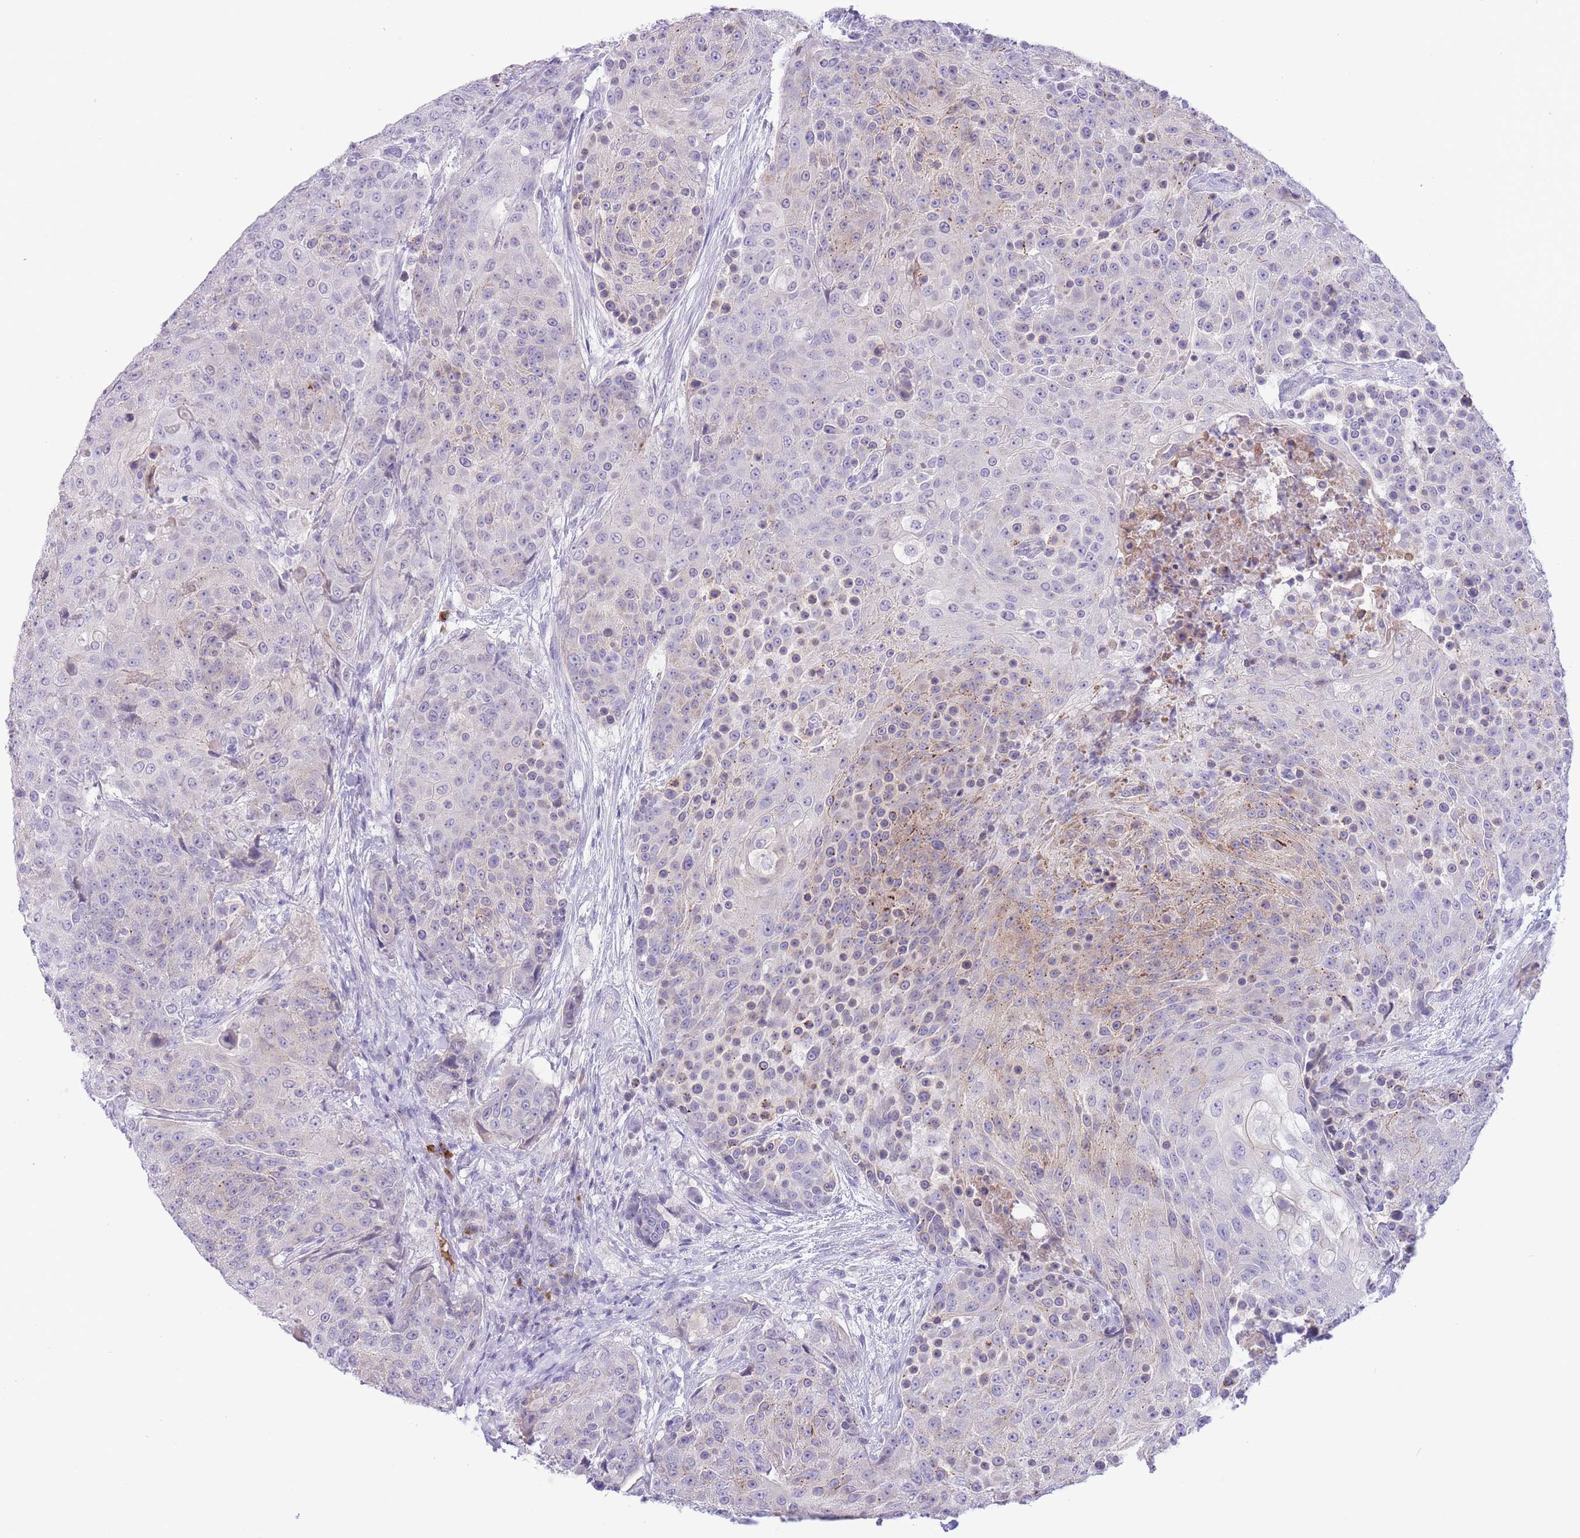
{"staining": {"intensity": "weak", "quantity": "<25%", "location": "cytoplasmic/membranous"}, "tissue": "urothelial cancer", "cell_type": "Tumor cells", "image_type": "cancer", "snomed": [{"axis": "morphology", "description": "Urothelial carcinoma, High grade"}, {"axis": "topography", "description": "Urinary bladder"}], "caption": "Urothelial carcinoma (high-grade) stained for a protein using immunohistochemistry reveals no expression tumor cells.", "gene": "ASAP3", "patient": {"sex": "female", "age": 63}}